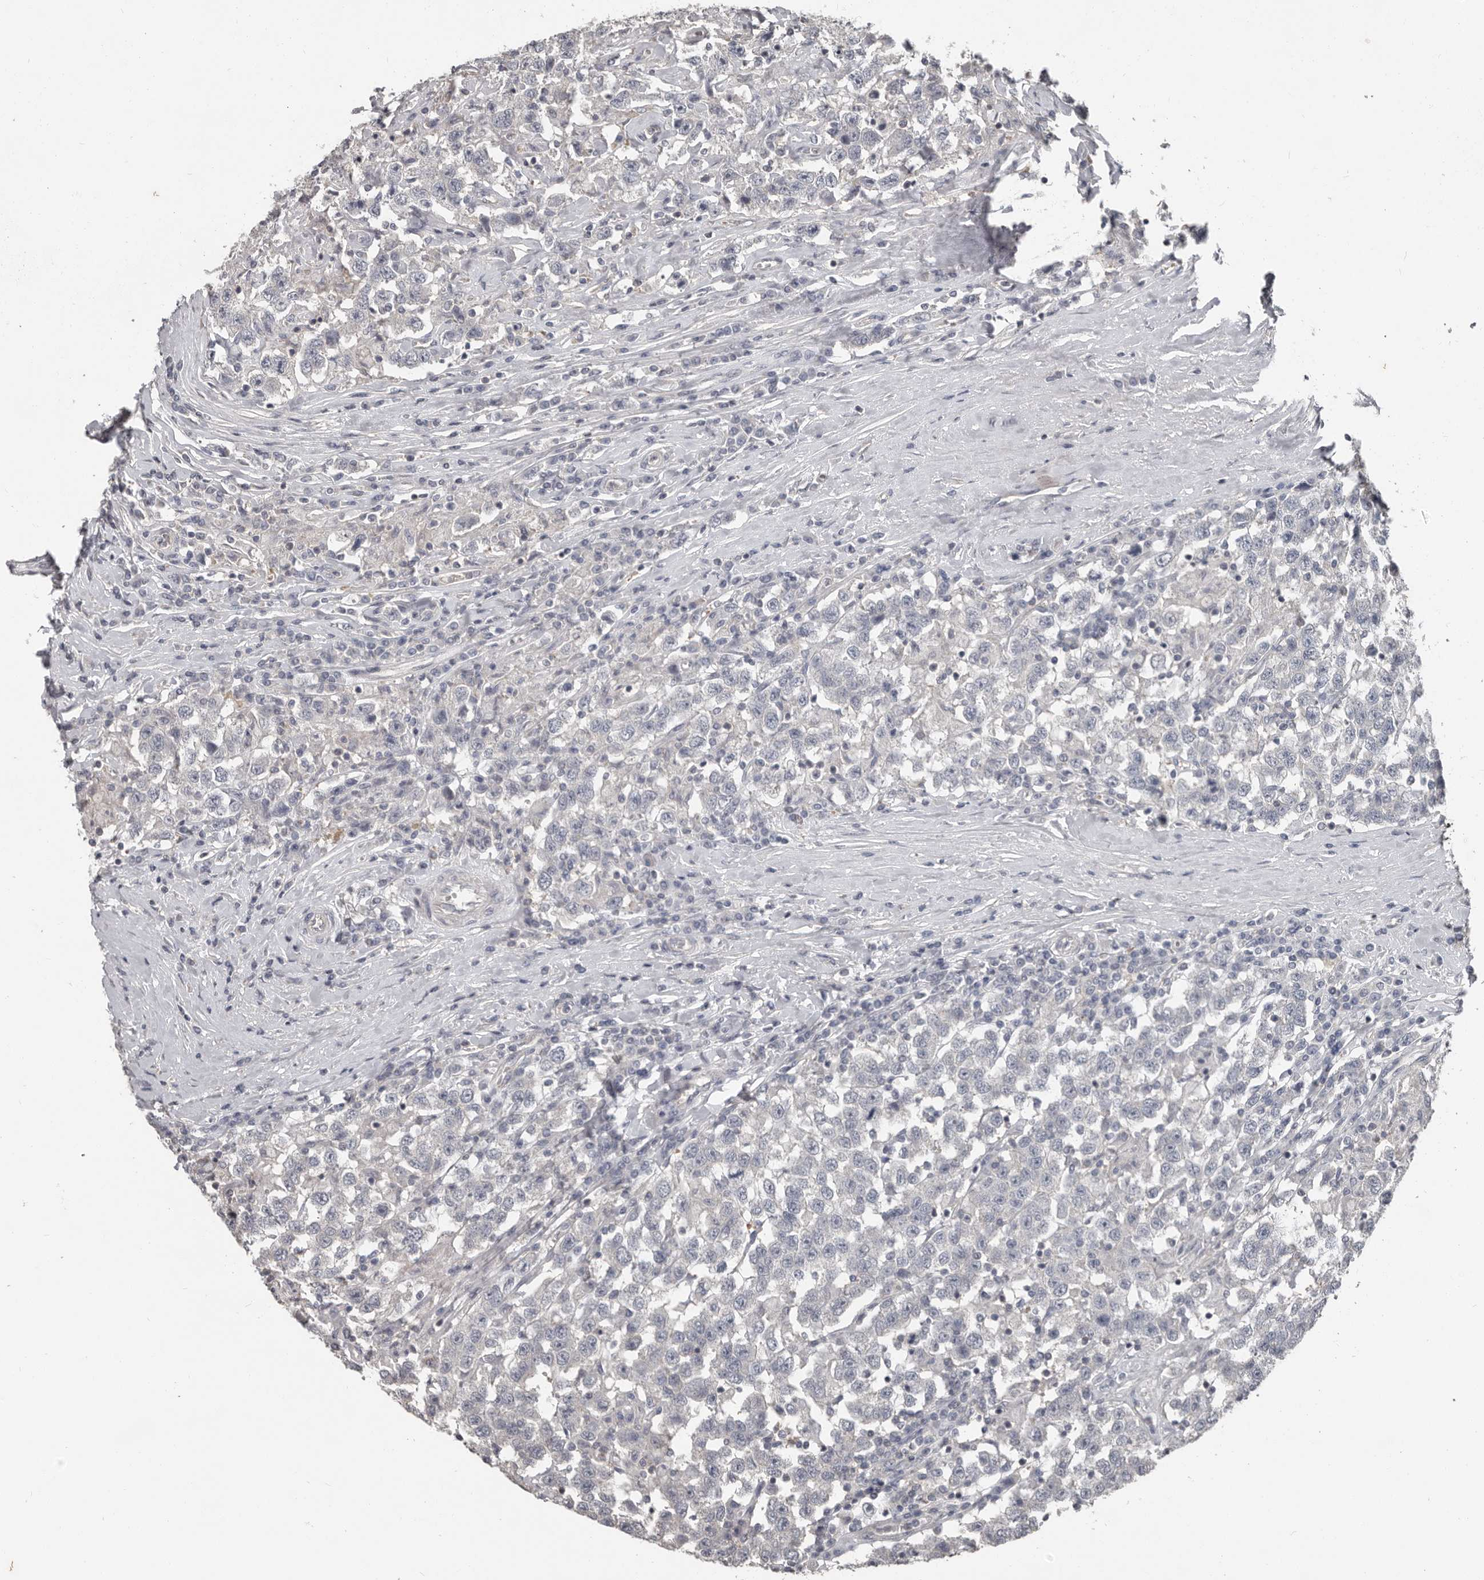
{"staining": {"intensity": "negative", "quantity": "none", "location": "none"}, "tissue": "testis cancer", "cell_type": "Tumor cells", "image_type": "cancer", "snomed": [{"axis": "morphology", "description": "Seminoma, NOS"}, {"axis": "topography", "description": "Testis"}], "caption": "Testis cancer was stained to show a protein in brown. There is no significant staining in tumor cells.", "gene": "CA6", "patient": {"sex": "male", "age": 41}}